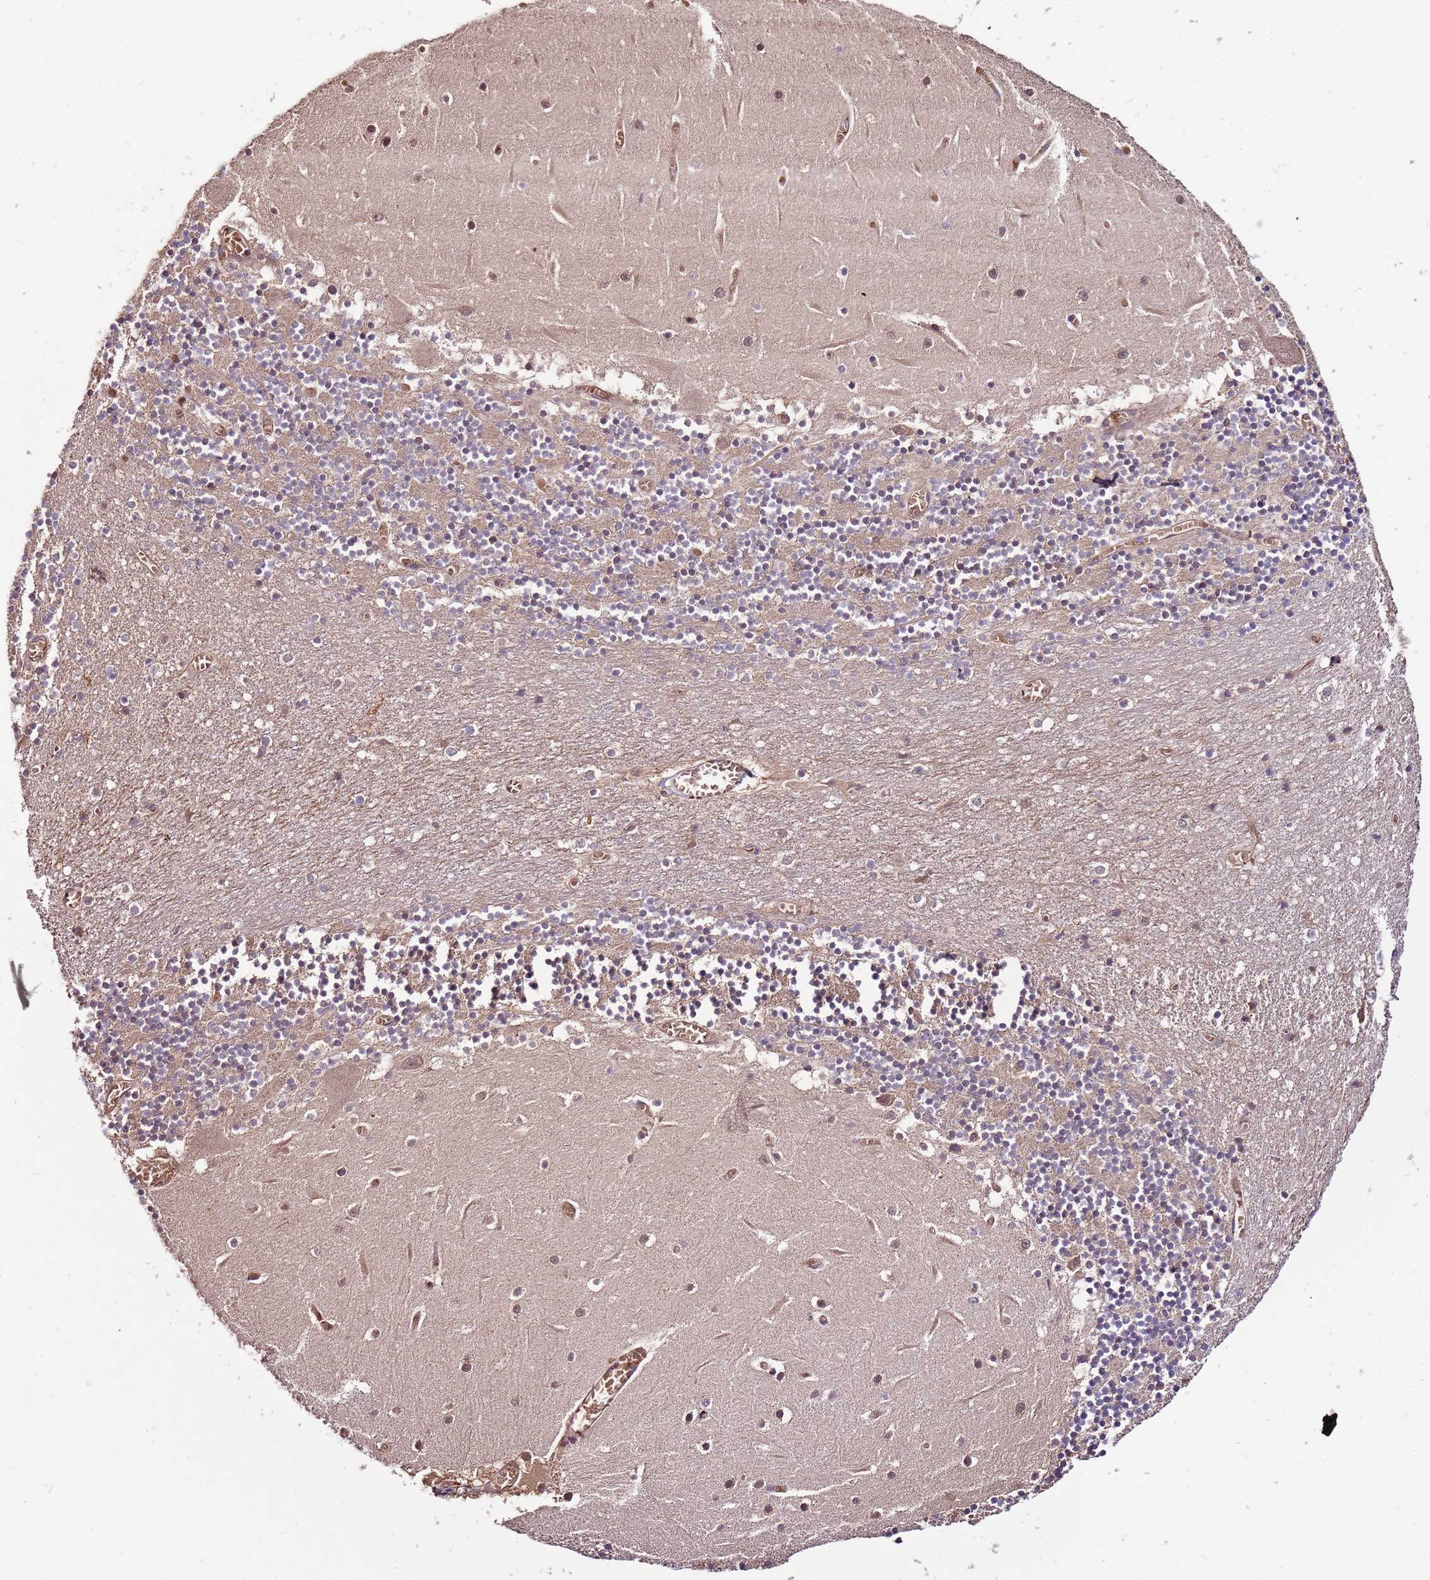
{"staining": {"intensity": "negative", "quantity": "none", "location": "none"}, "tissue": "cerebellum", "cell_type": "Cells in granular layer", "image_type": "normal", "snomed": [{"axis": "morphology", "description": "Normal tissue, NOS"}, {"axis": "topography", "description": "Cerebellum"}], "caption": "Protein analysis of normal cerebellum shows no significant staining in cells in granular layer. The staining is performed using DAB brown chromogen with nuclei counter-stained in using hematoxylin.", "gene": "DENR", "patient": {"sex": "female", "age": 28}}